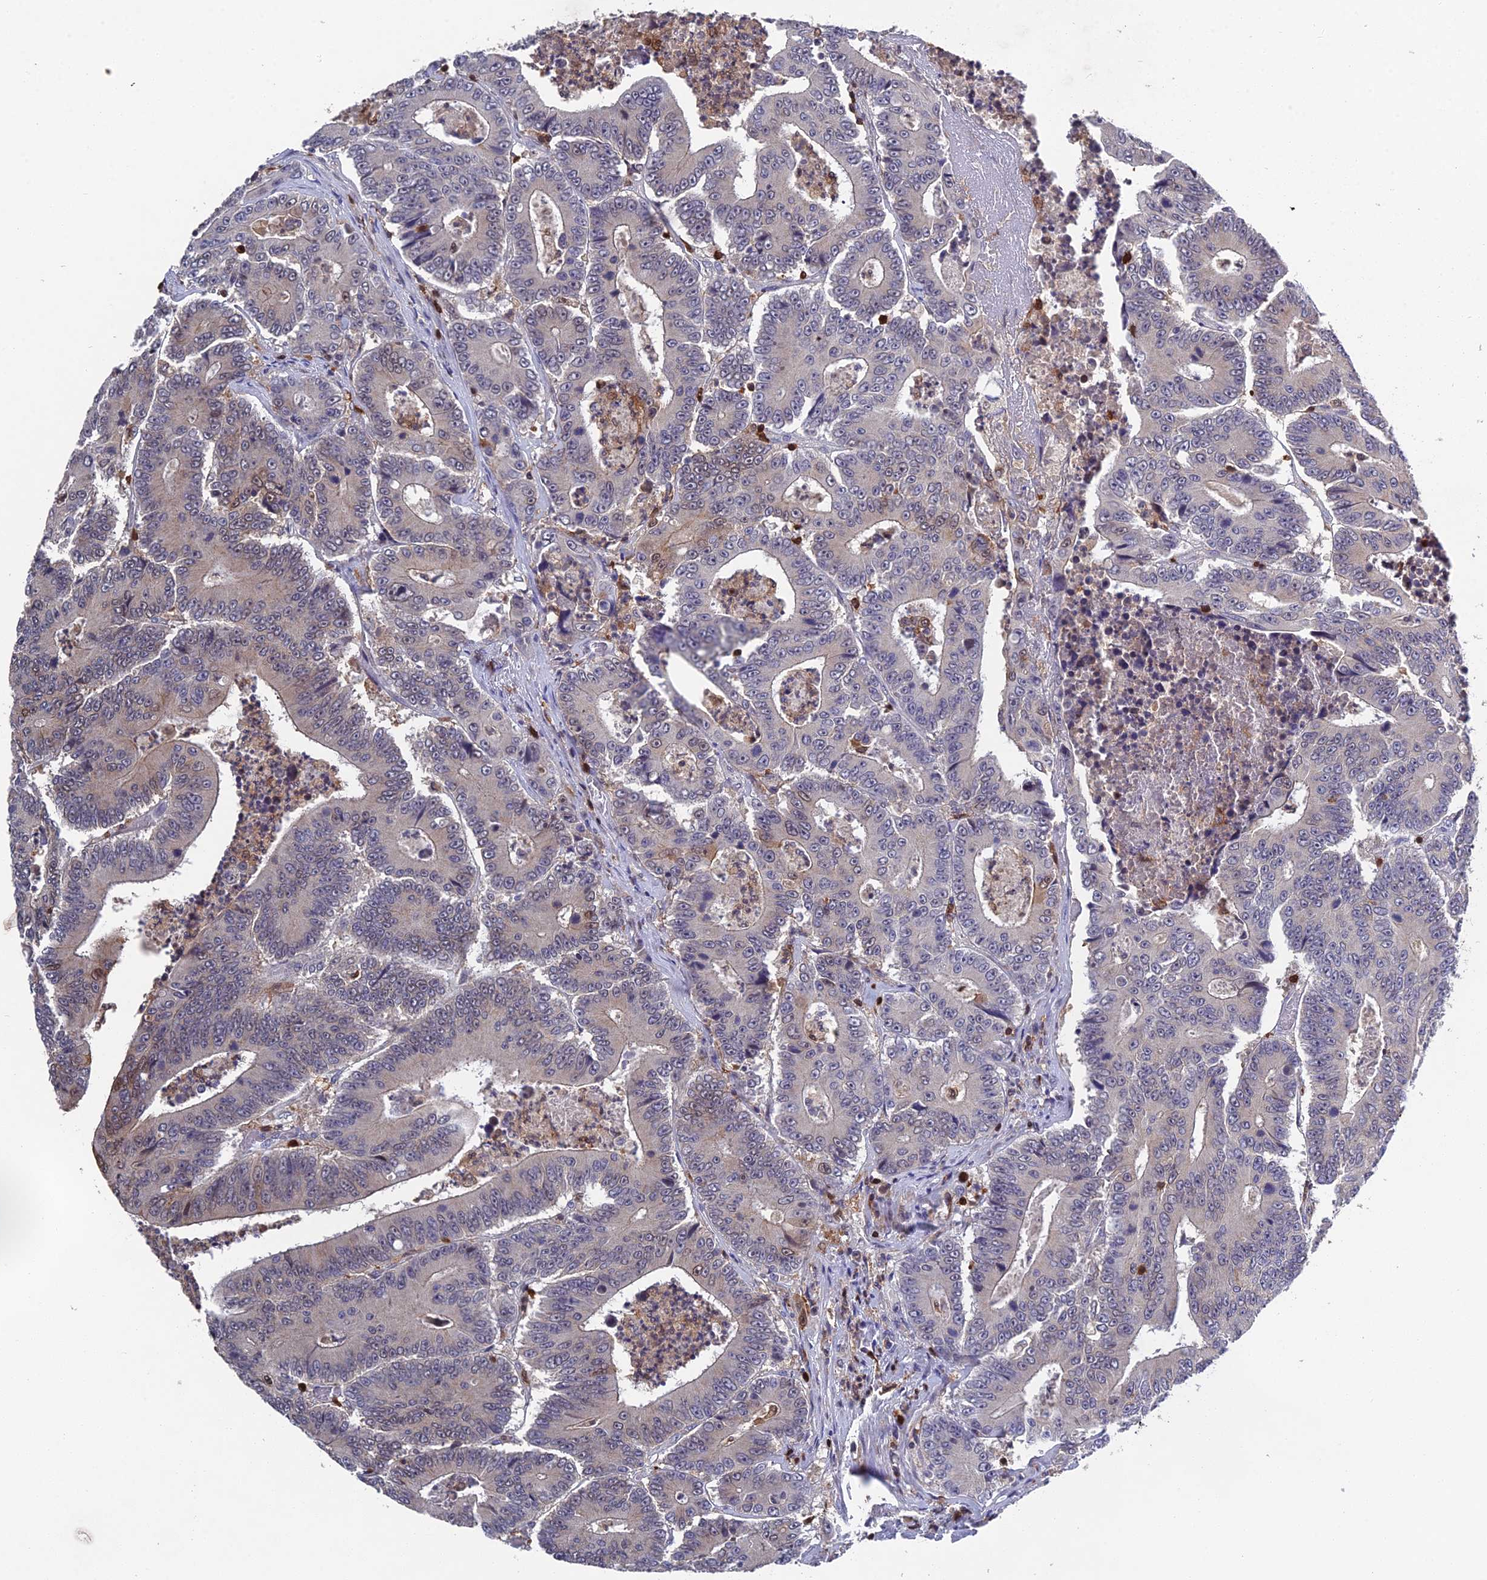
{"staining": {"intensity": "negative", "quantity": "none", "location": "none"}, "tissue": "colorectal cancer", "cell_type": "Tumor cells", "image_type": "cancer", "snomed": [{"axis": "morphology", "description": "Adenocarcinoma, NOS"}, {"axis": "topography", "description": "Colon"}], "caption": "This image is of colorectal cancer (adenocarcinoma) stained with immunohistochemistry (IHC) to label a protein in brown with the nuclei are counter-stained blue. There is no positivity in tumor cells. (DAB IHC visualized using brightfield microscopy, high magnification).", "gene": "GALK2", "patient": {"sex": "male", "age": 83}}